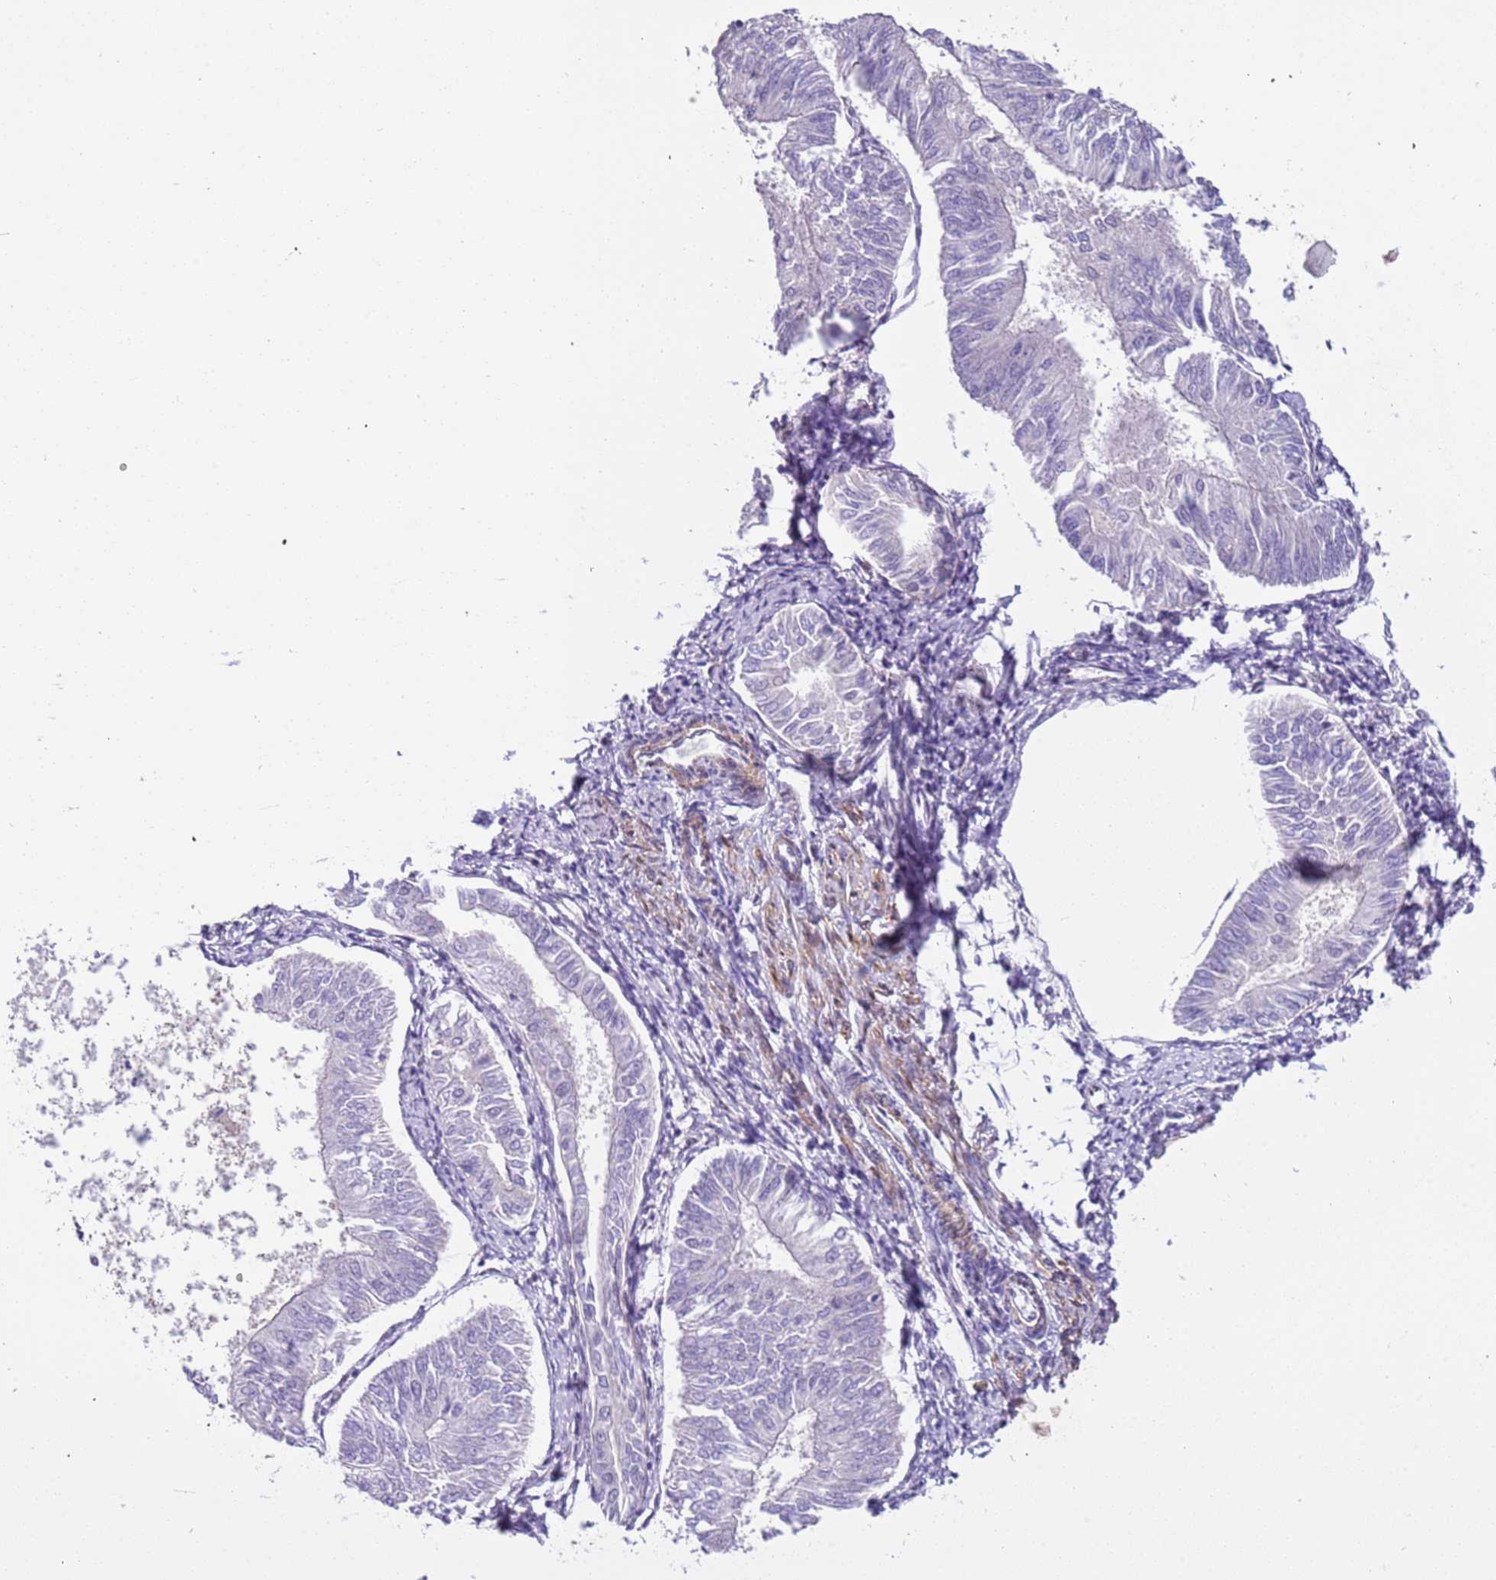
{"staining": {"intensity": "negative", "quantity": "none", "location": "none"}, "tissue": "endometrial cancer", "cell_type": "Tumor cells", "image_type": "cancer", "snomed": [{"axis": "morphology", "description": "Adenocarcinoma, NOS"}, {"axis": "topography", "description": "Endometrium"}], "caption": "A photomicrograph of human endometrial adenocarcinoma is negative for staining in tumor cells.", "gene": "PLEKHH1", "patient": {"sex": "female", "age": 58}}